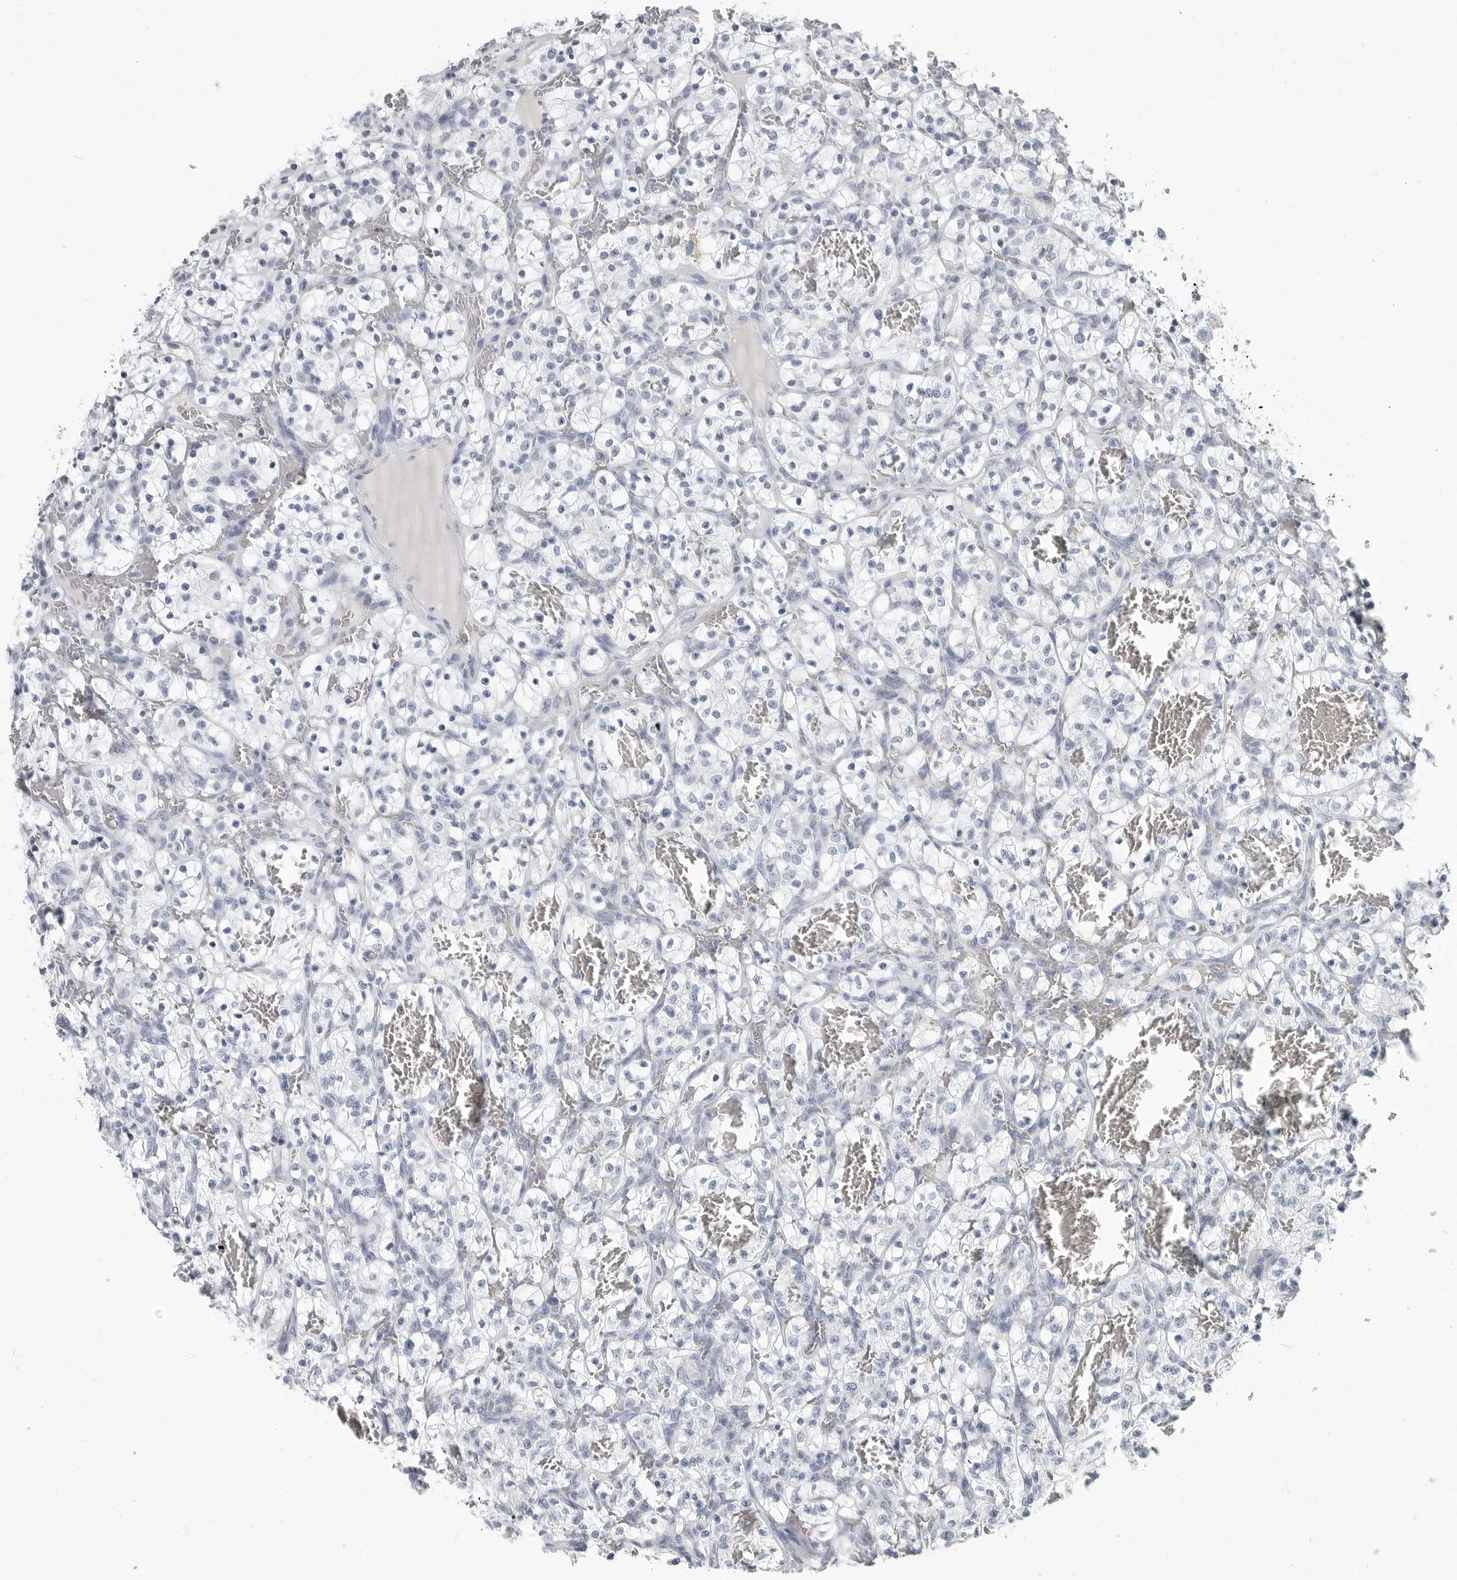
{"staining": {"intensity": "negative", "quantity": "none", "location": "none"}, "tissue": "renal cancer", "cell_type": "Tumor cells", "image_type": "cancer", "snomed": [{"axis": "morphology", "description": "Adenocarcinoma, NOS"}, {"axis": "topography", "description": "Kidney"}], "caption": "Immunohistochemical staining of human renal adenocarcinoma demonstrates no significant expression in tumor cells.", "gene": "LY6D", "patient": {"sex": "female", "age": 57}}